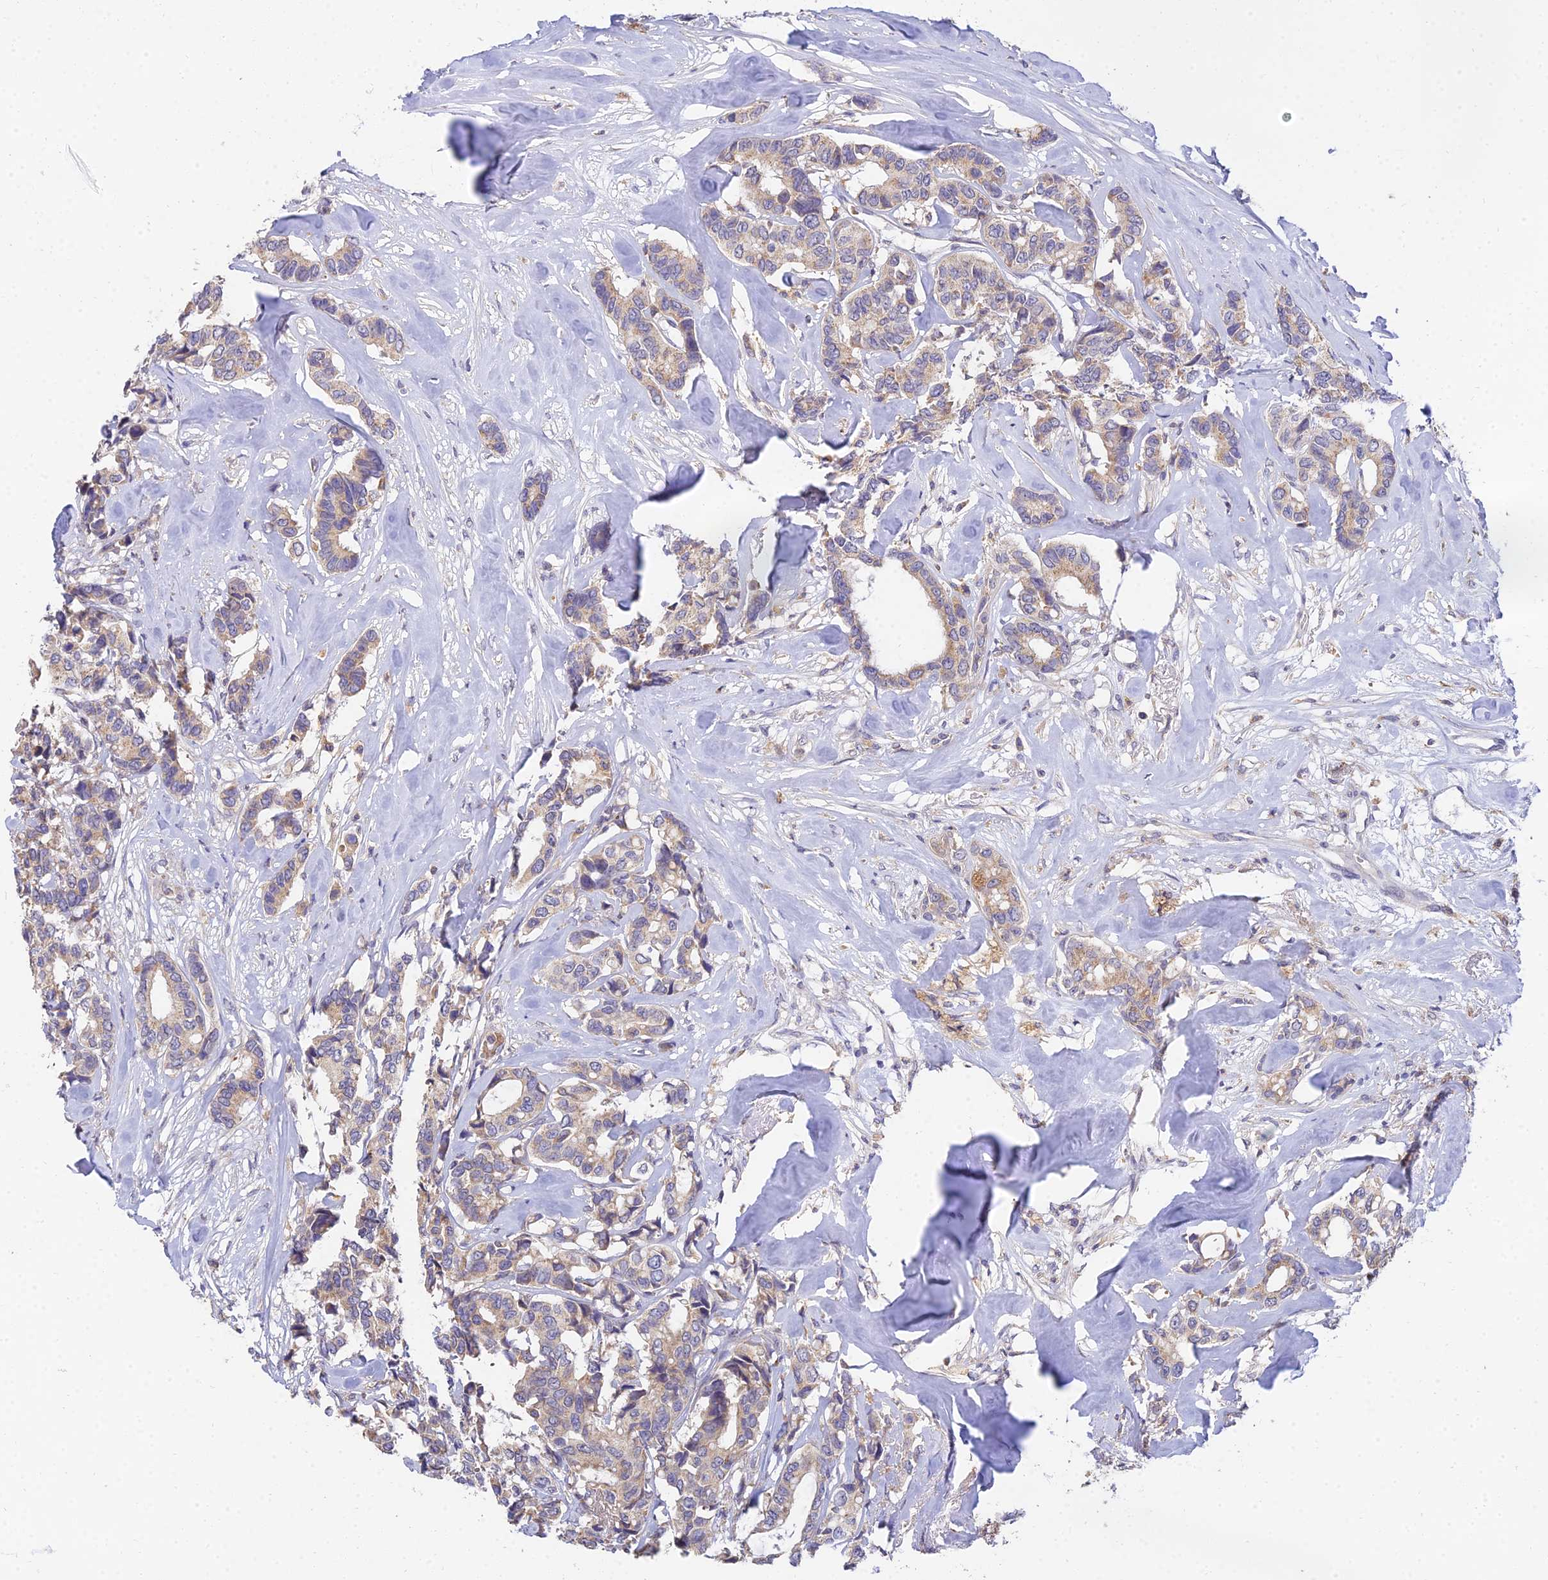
{"staining": {"intensity": "weak", "quantity": ">75%", "location": "cytoplasmic/membranous"}, "tissue": "breast cancer", "cell_type": "Tumor cells", "image_type": "cancer", "snomed": [{"axis": "morphology", "description": "Duct carcinoma"}, {"axis": "topography", "description": "Breast"}], "caption": "Immunohistochemical staining of human breast cancer (invasive ductal carcinoma) displays low levels of weak cytoplasmic/membranous staining in about >75% of tumor cells. (DAB (3,3'-diaminobenzidine) = brown stain, brightfield microscopy at high magnification).", "gene": "ARL8B", "patient": {"sex": "female", "age": 87}}